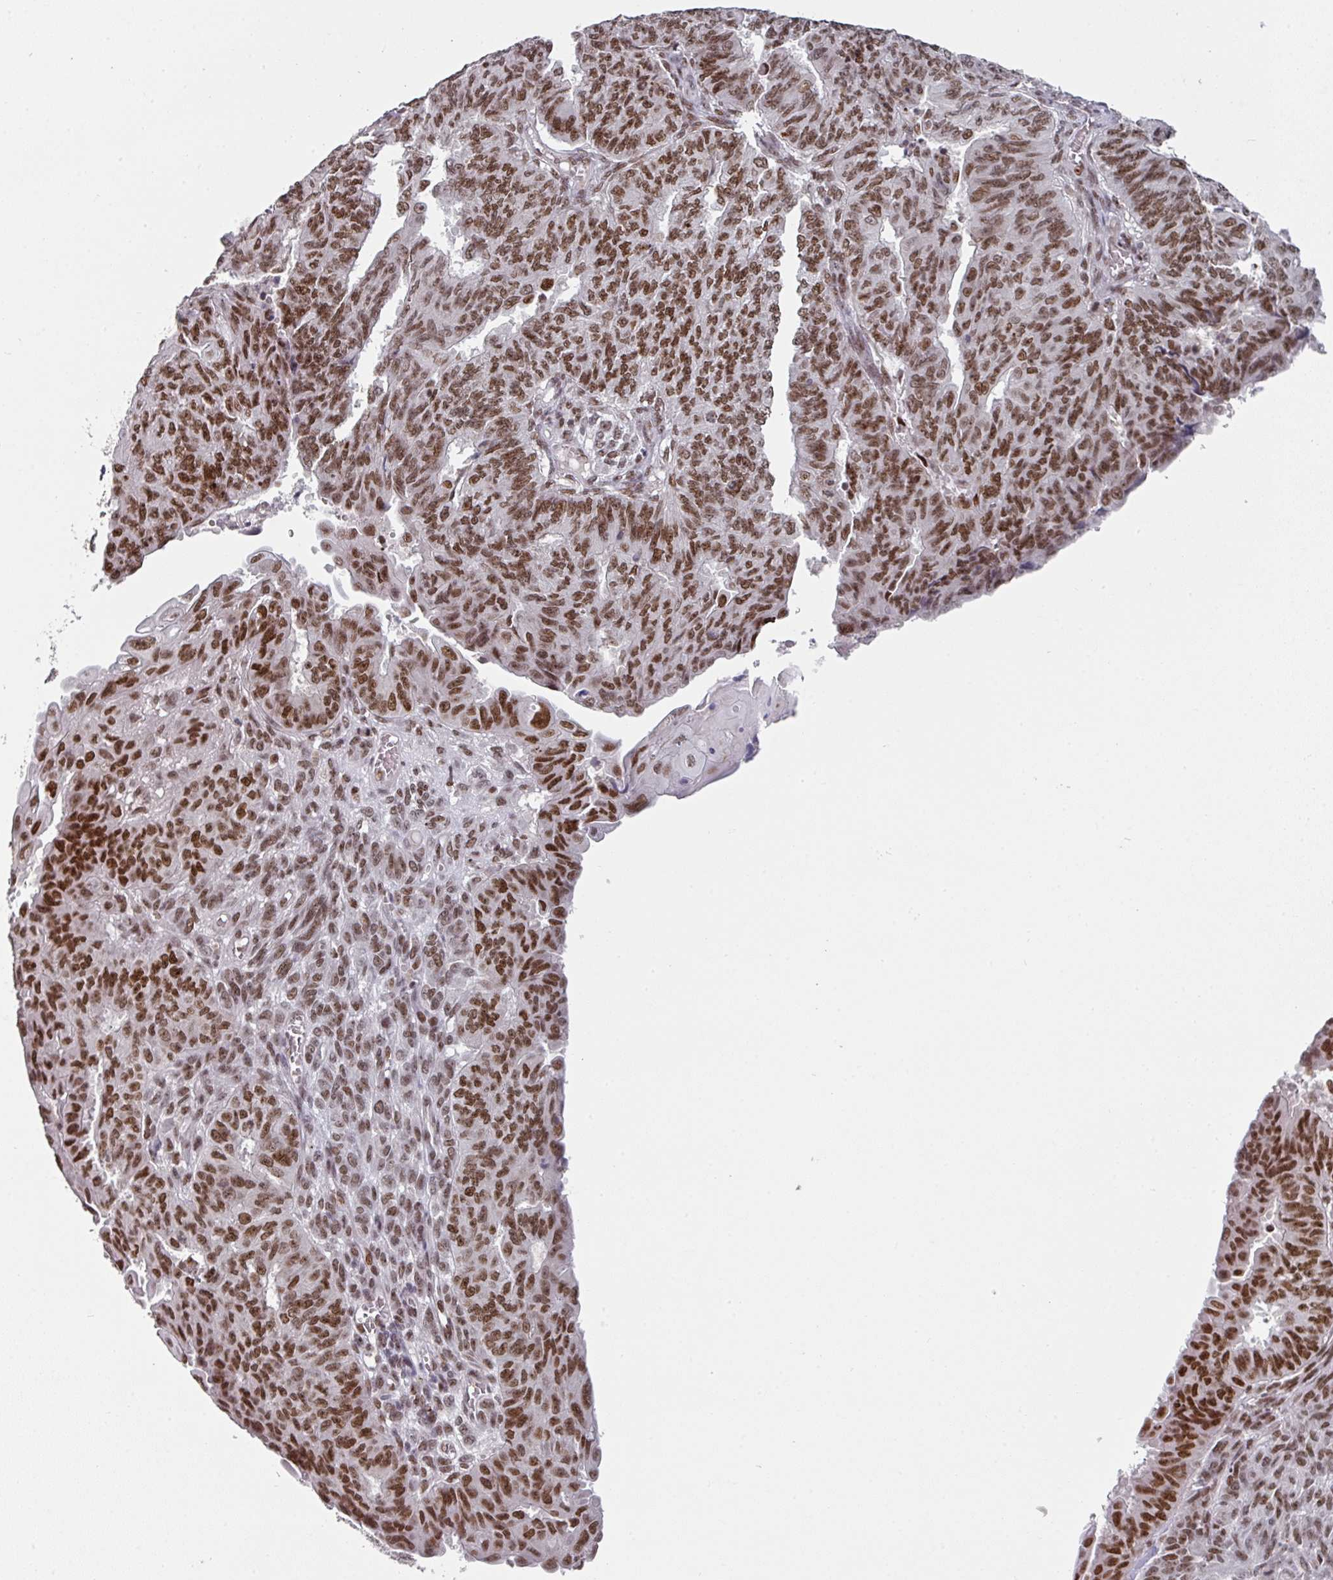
{"staining": {"intensity": "strong", "quantity": ">75%", "location": "nuclear"}, "tissue": "endometrial cancer", "cell_type": "Tumor cells", "image_type": "cancer", "snomed": [{"axis": "morphology", "description": "Adenocarcinoma, NOS"}, {"axis": "topography", "description": "Endometrium"}], "caption": "Tumor cells exhibit strong nuclear expression in about >75% of cells in adenocarcinoma (endometrial). Ihc stains the protein of interest in brown and the nuclei are stained blue.", "gene": "RAD50", "patient": {"sex": "female", "age": 32}}